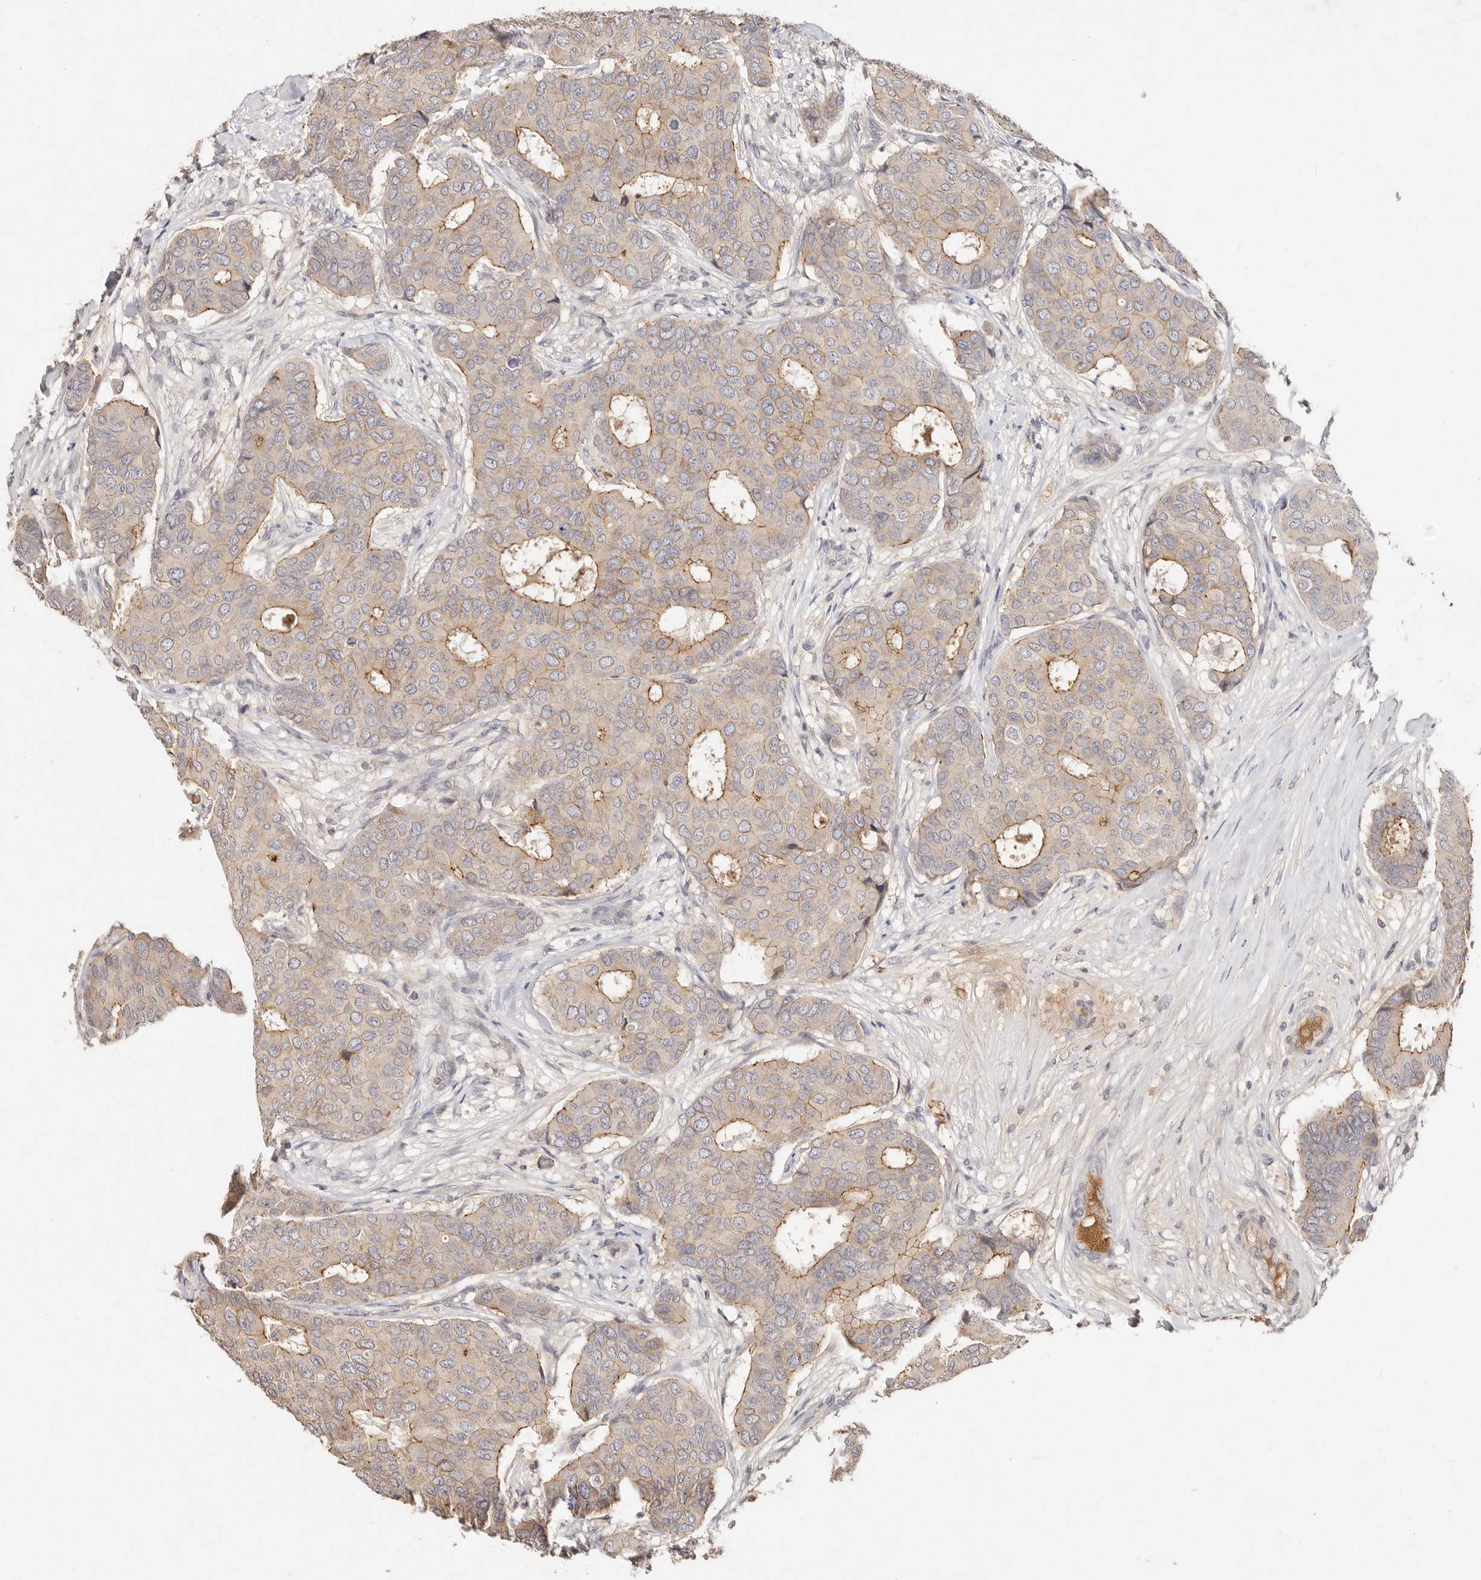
{"staining": {"intensity": "moderate", "quantity": "<25%", "location": "cytoplasmic/membranous"}, "tissue": "breast cancer", "cell_type": "Tumor cells", "image_type": "cancer", "snomed": [{"axis": "morphology", "description": "Duct carcinoma"}, {"axis": "topography", "description": "Breast"}], "caption": "Human breast intraductal carcinoma stained with a brown dye displays moderate cytoplasmic/membranous positive staining in approximately <25% of tumor cells.", "gene": "CXADR", "patient": {"sex": "female", "age": 75}}